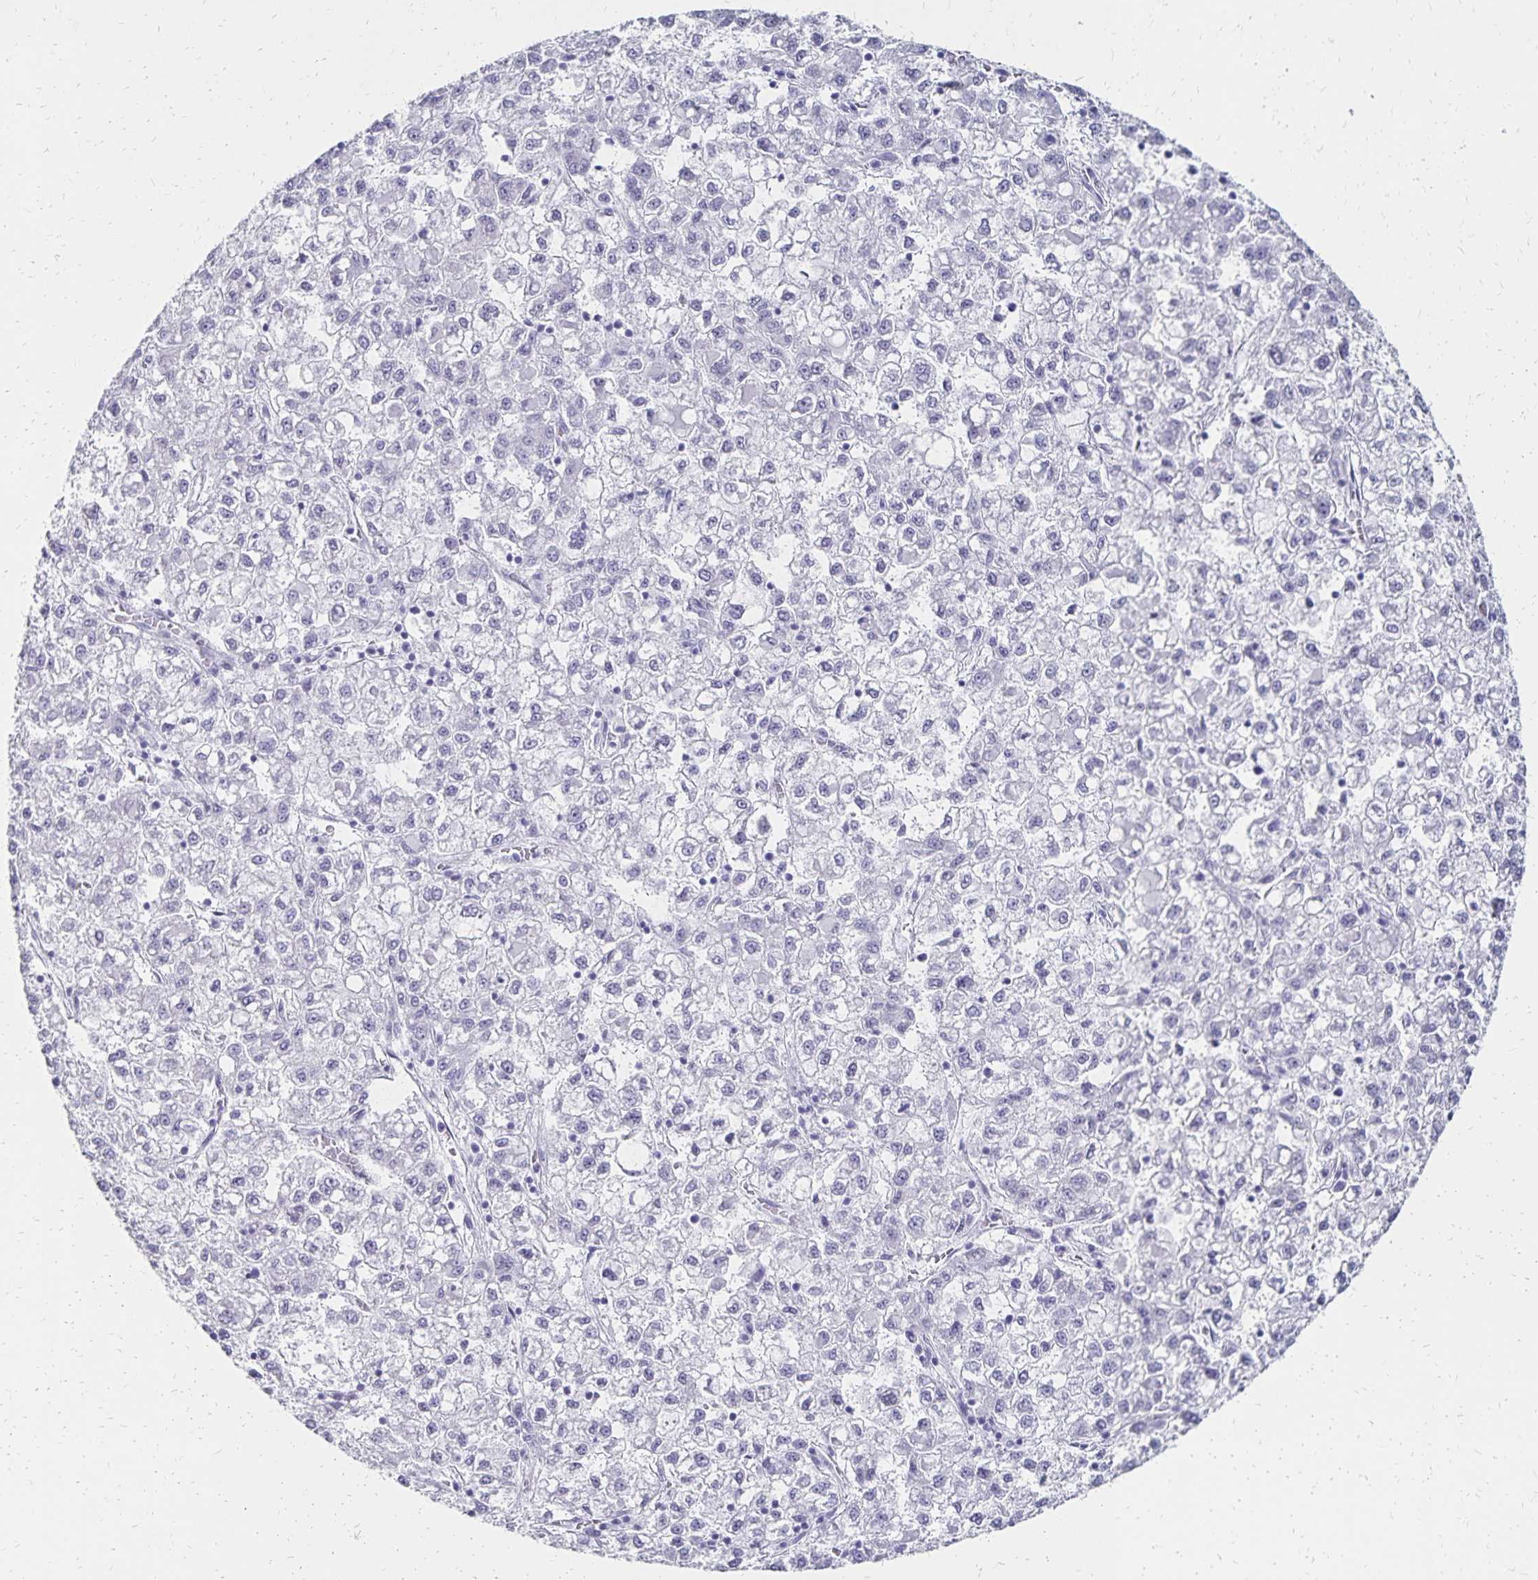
{"staining": {"intensity": "negative", "quantity": "none", "location": "none"}, "tissue": "liver cancer", "cell_type": "Tumor cells", "image_type": "cancer", "snomed": [{"axis": "morphology", "description": "Carcinoma, Hepatocellular, NOS"}, {"axis": "topography", "description": "Liver"}], "caption": "The micrograph reveals no staining of tumor cells in liver cancer.", "gene": "GIP", "patient": {"sex": "male", "age": 40}}